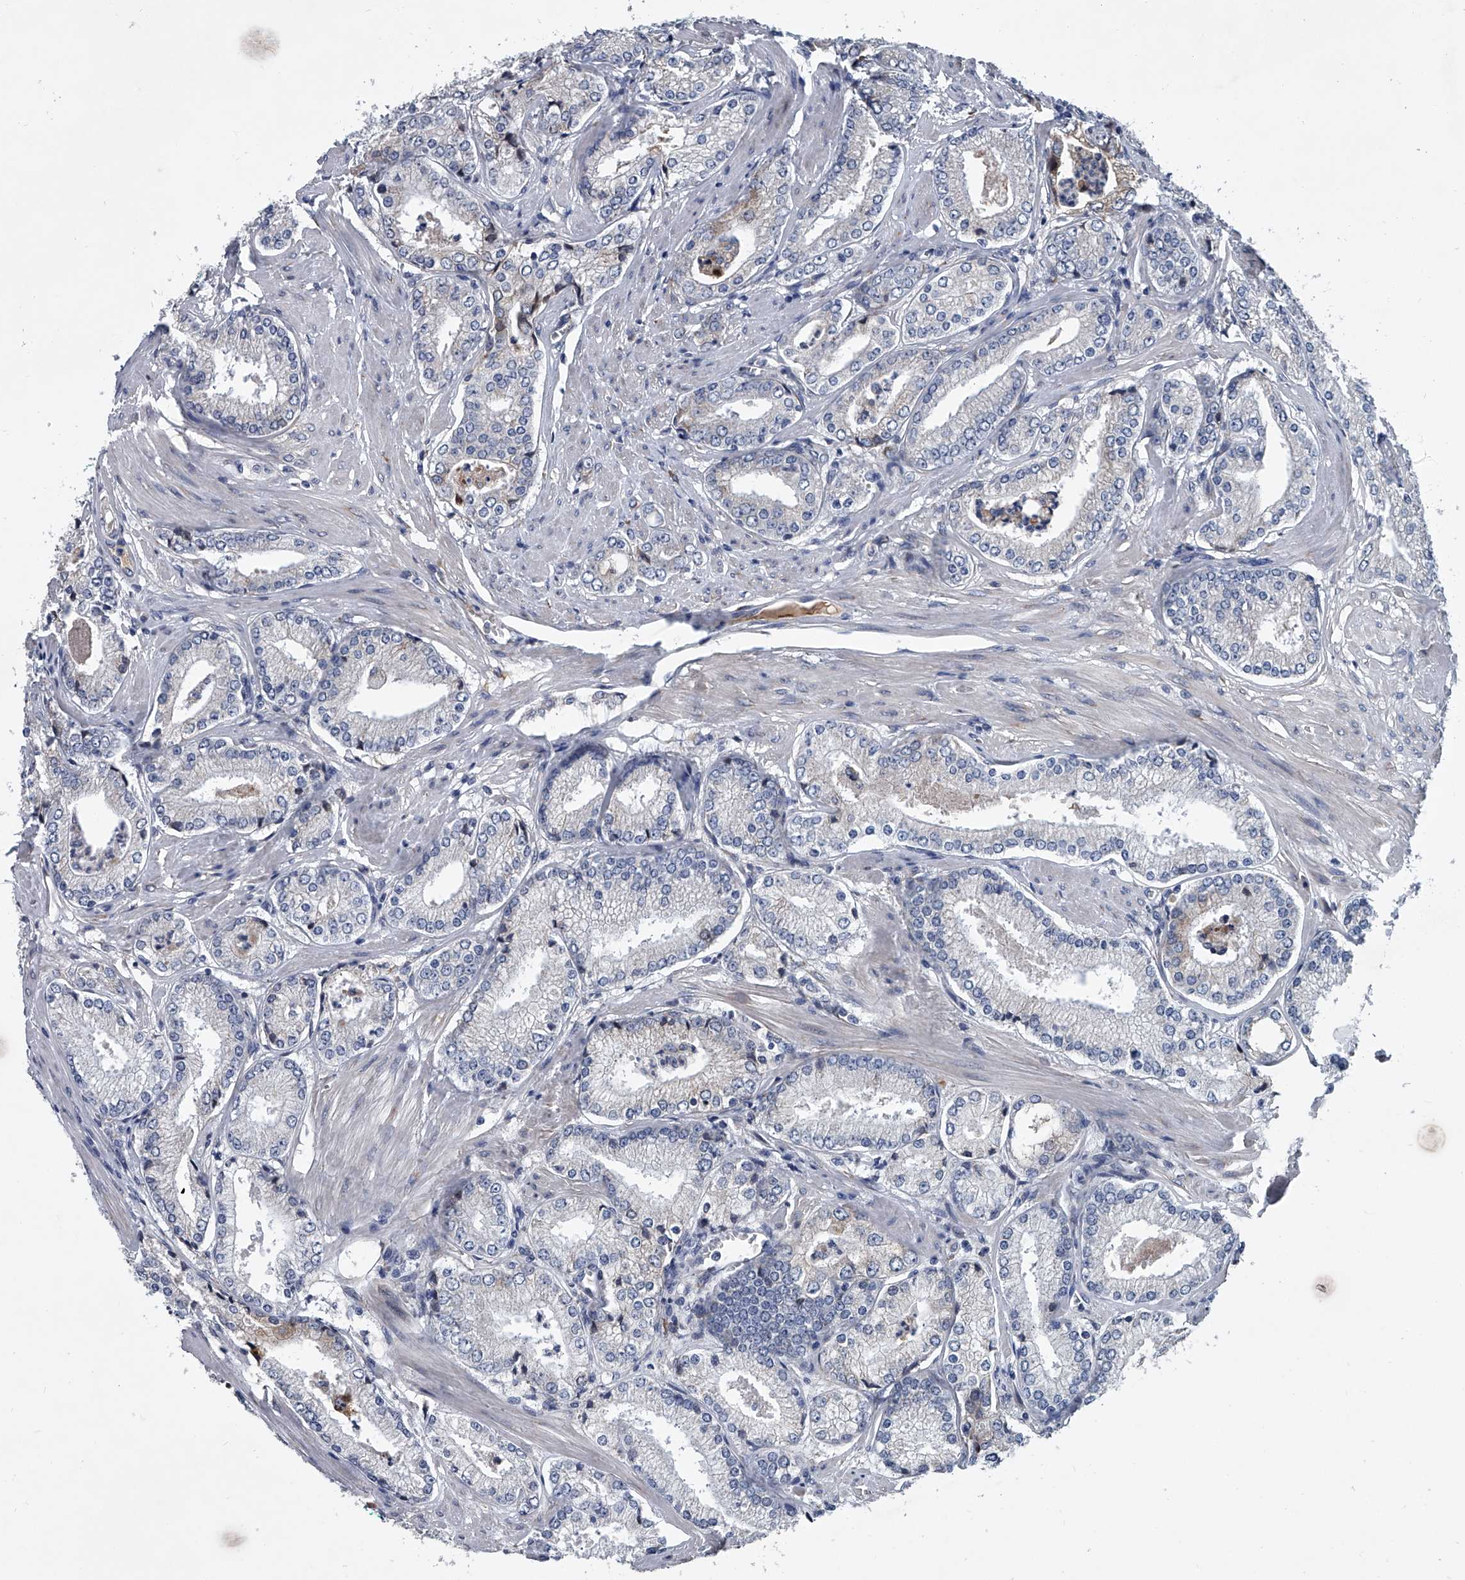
{"staining": {"intensity": "negative", "quantity": "none", "location": "none"}, "tissue": "prostate cancer", "cell_type": "Tumor cells", "image_type": "cancer", "snomed": [{"axis": "morphology", "description": "Adenocarcinoma, Low grade"}, {"axis": "topography", "description": "Prostate"}], "caption": "DAB immunohistochemical staining of human prostate low-grade adenocarcinoma displays no significant expression in tumor cells.", "gene": "ABCG1", "patient": {"sex": "male", "age": 54}}